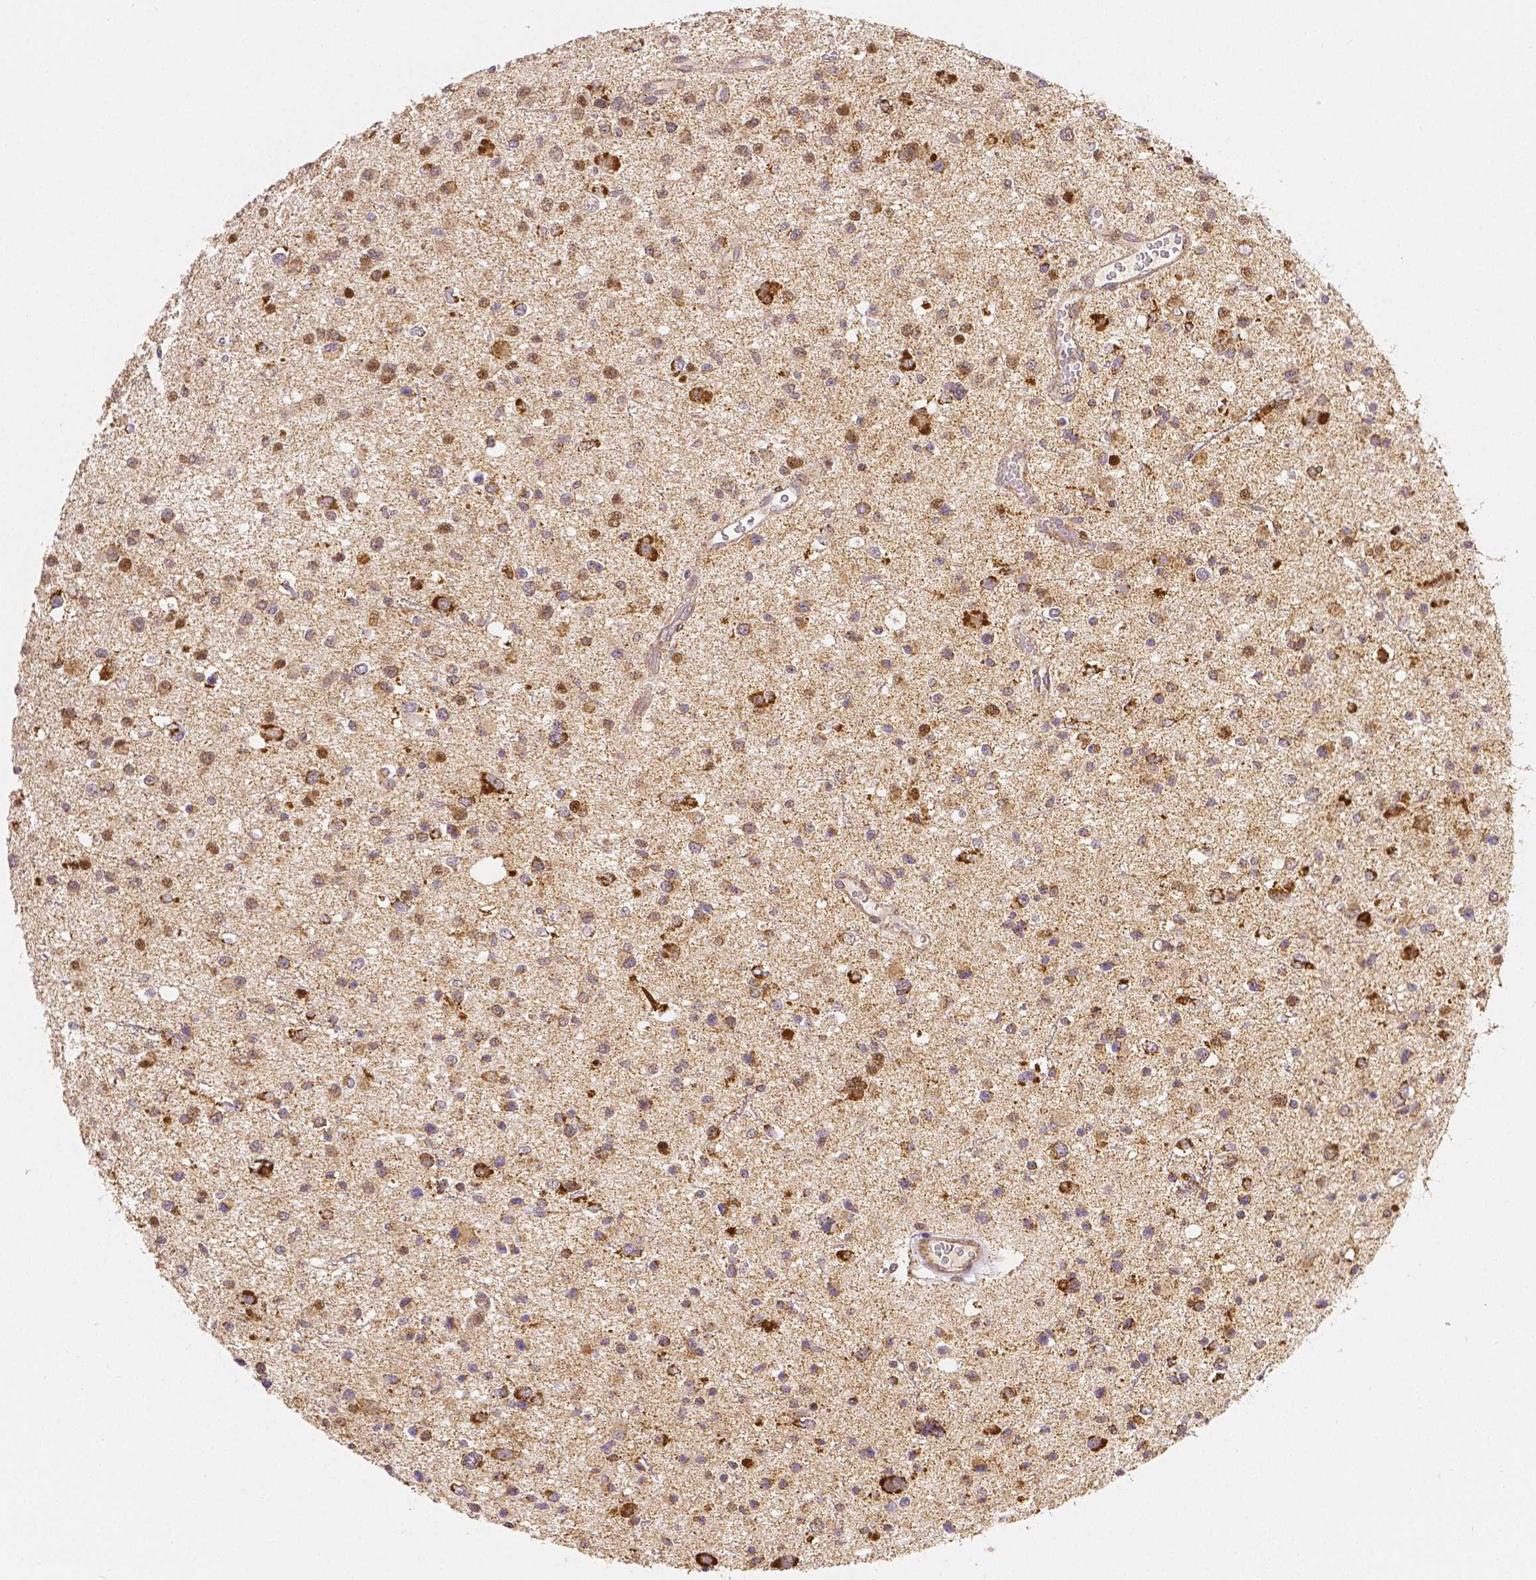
{"staining": {"intensity": "strong", "quantity": "25%-75%", "location": "cytoplasmic/membranous,nuclear"}, "tissue": "glioma", "cell_type": "Tumor cells", "image_type": "cancer", "snomed": [{"axis": "morphology", "description": "Glioma, malignant, Low grade"}, {"axis": "topography", "description": "Brain"}], "caption": "Immunohistochemistry (IHC) (DAB) staining of malignant low-grade glioma displays strong cytoplasmic/membranous and nuclear protein expression in about 25%-75% of tumor cells.", "gene": "RHOT1", "patient": {"sex": "male", "age": 43}}